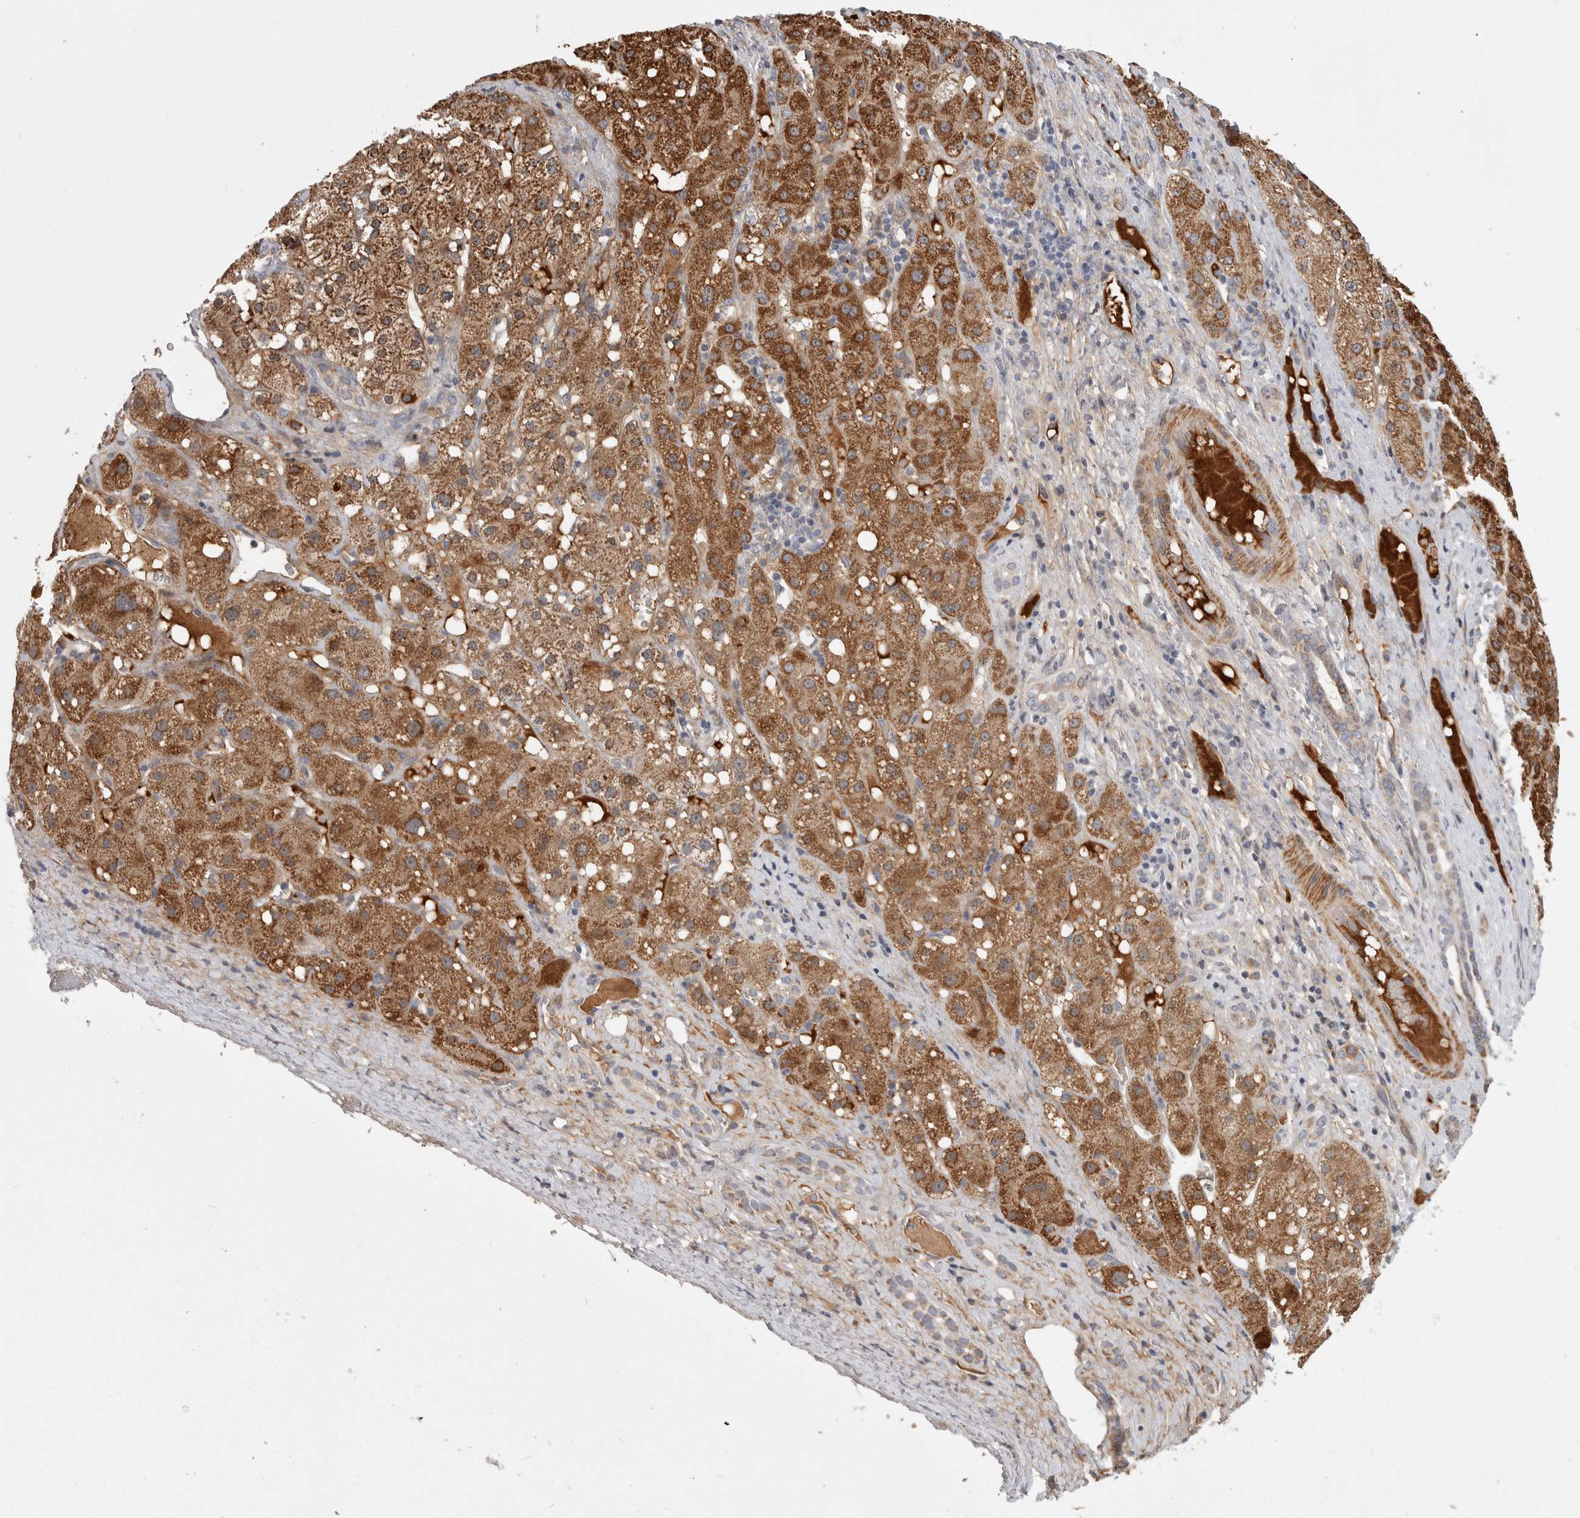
{"staining": {"intensity": "strong", "quantity": ">75%", "location": "cytoplasmic/membranous"}, "tissue": "liver cancer", "cell_type": "Tumor cells", "image_type": "cancer", "snomed": [{"axis": "morphology", "description": "Carcinoma, Hepatocellular, NOS"}, {"axis": "topography", "description": "Liver"}], "caption": "Liver cancer stained with immunohistochemistry (IHC) shows strong cytoplasmic/membranous positivity in about >75% of tumor cells. Using DAB (brown) and hematoxylin (blue) stains, captured at high magnification using brightfield microscopy.", "gene": "PSMG3", "patient": {"sex": "male", "age": 67}}